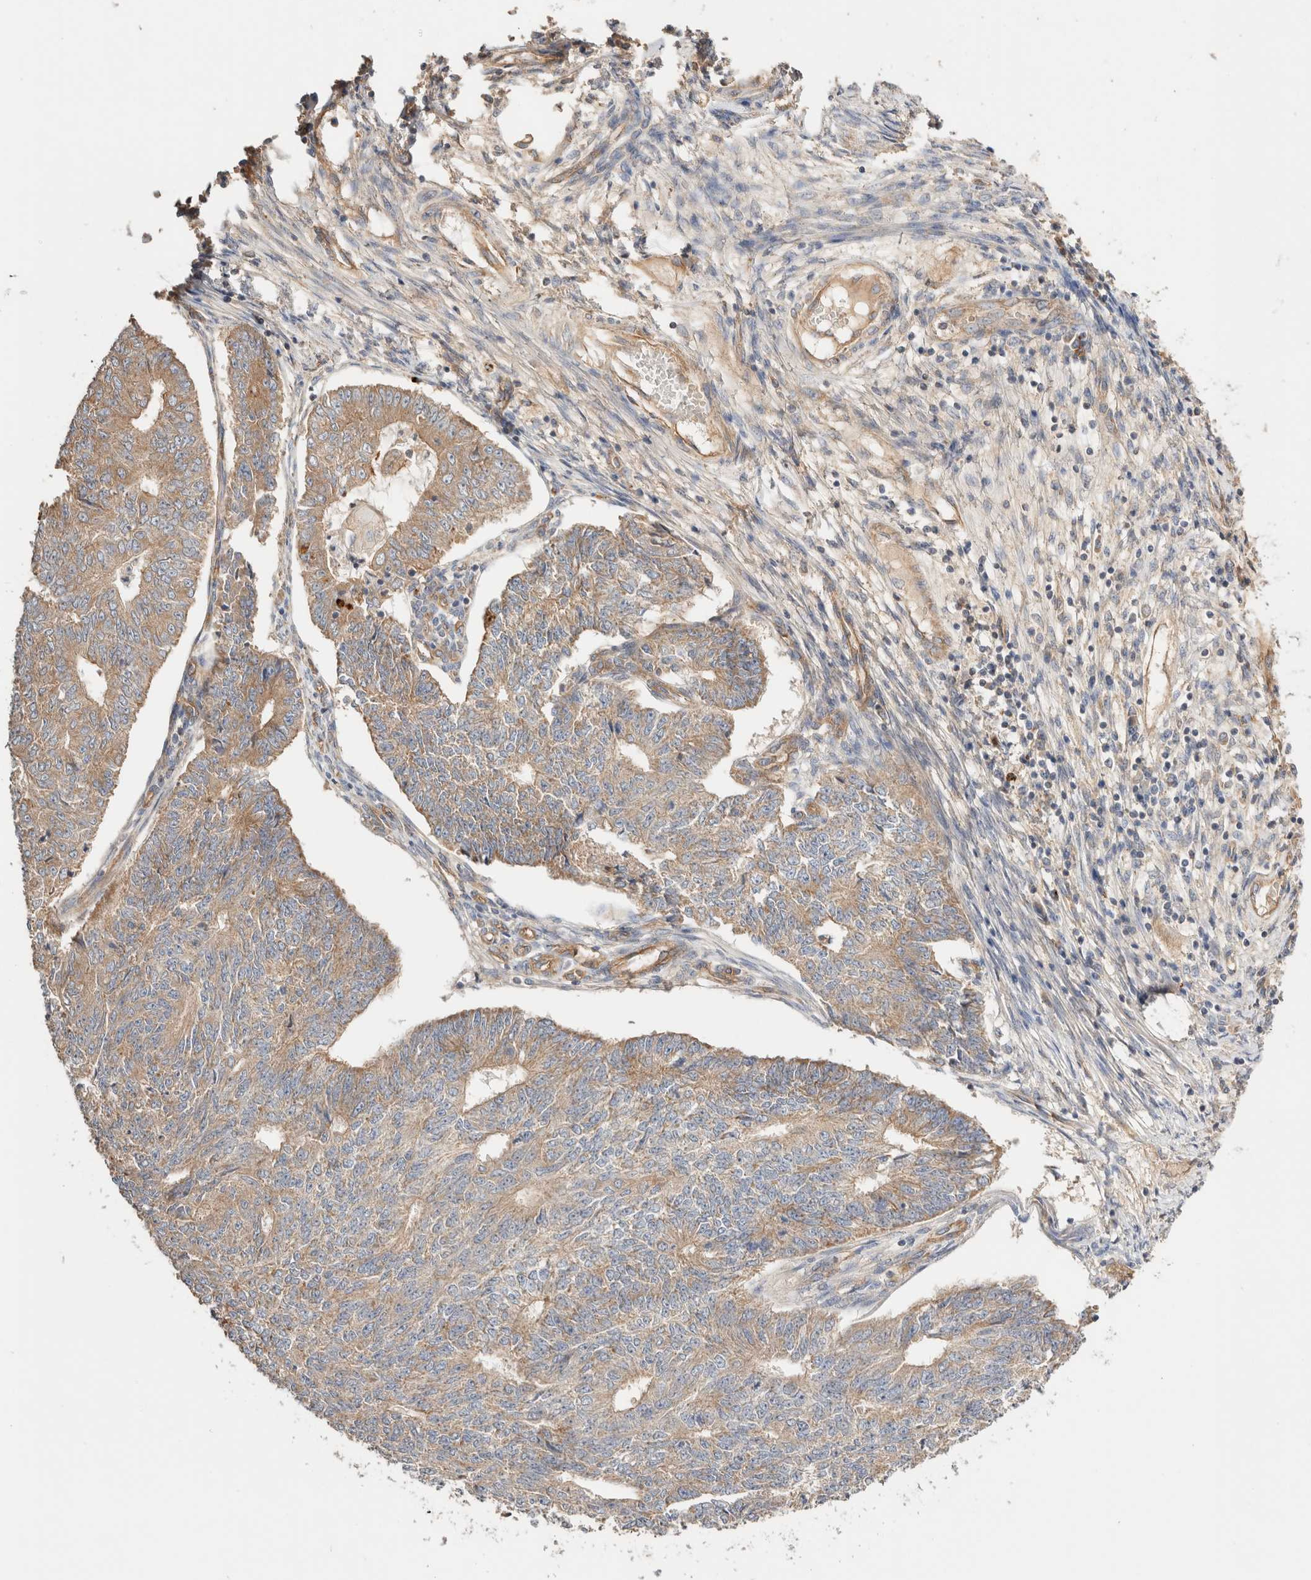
{"staining": {"intensity": "weak", "quantity": ">75%", "location": "cytoplasmic/membranous"}, "tissue": "endometrial cancer", "cell_type": "Tumor cells", "image_type": "cancer", "snomed": [{"axis": "morphology", "description": "Adenocarcinoma, NOS"}, {"axis": "topography", "description": "Endometrium"}], "caption": "Weak cytoplasmic/membranous expression for a protein is present in approximately >75% of tumor cells of endometrial cancer using IHC.", "gene": "B3GNTL1", "patient": {"sex": "female", "age": 32}}